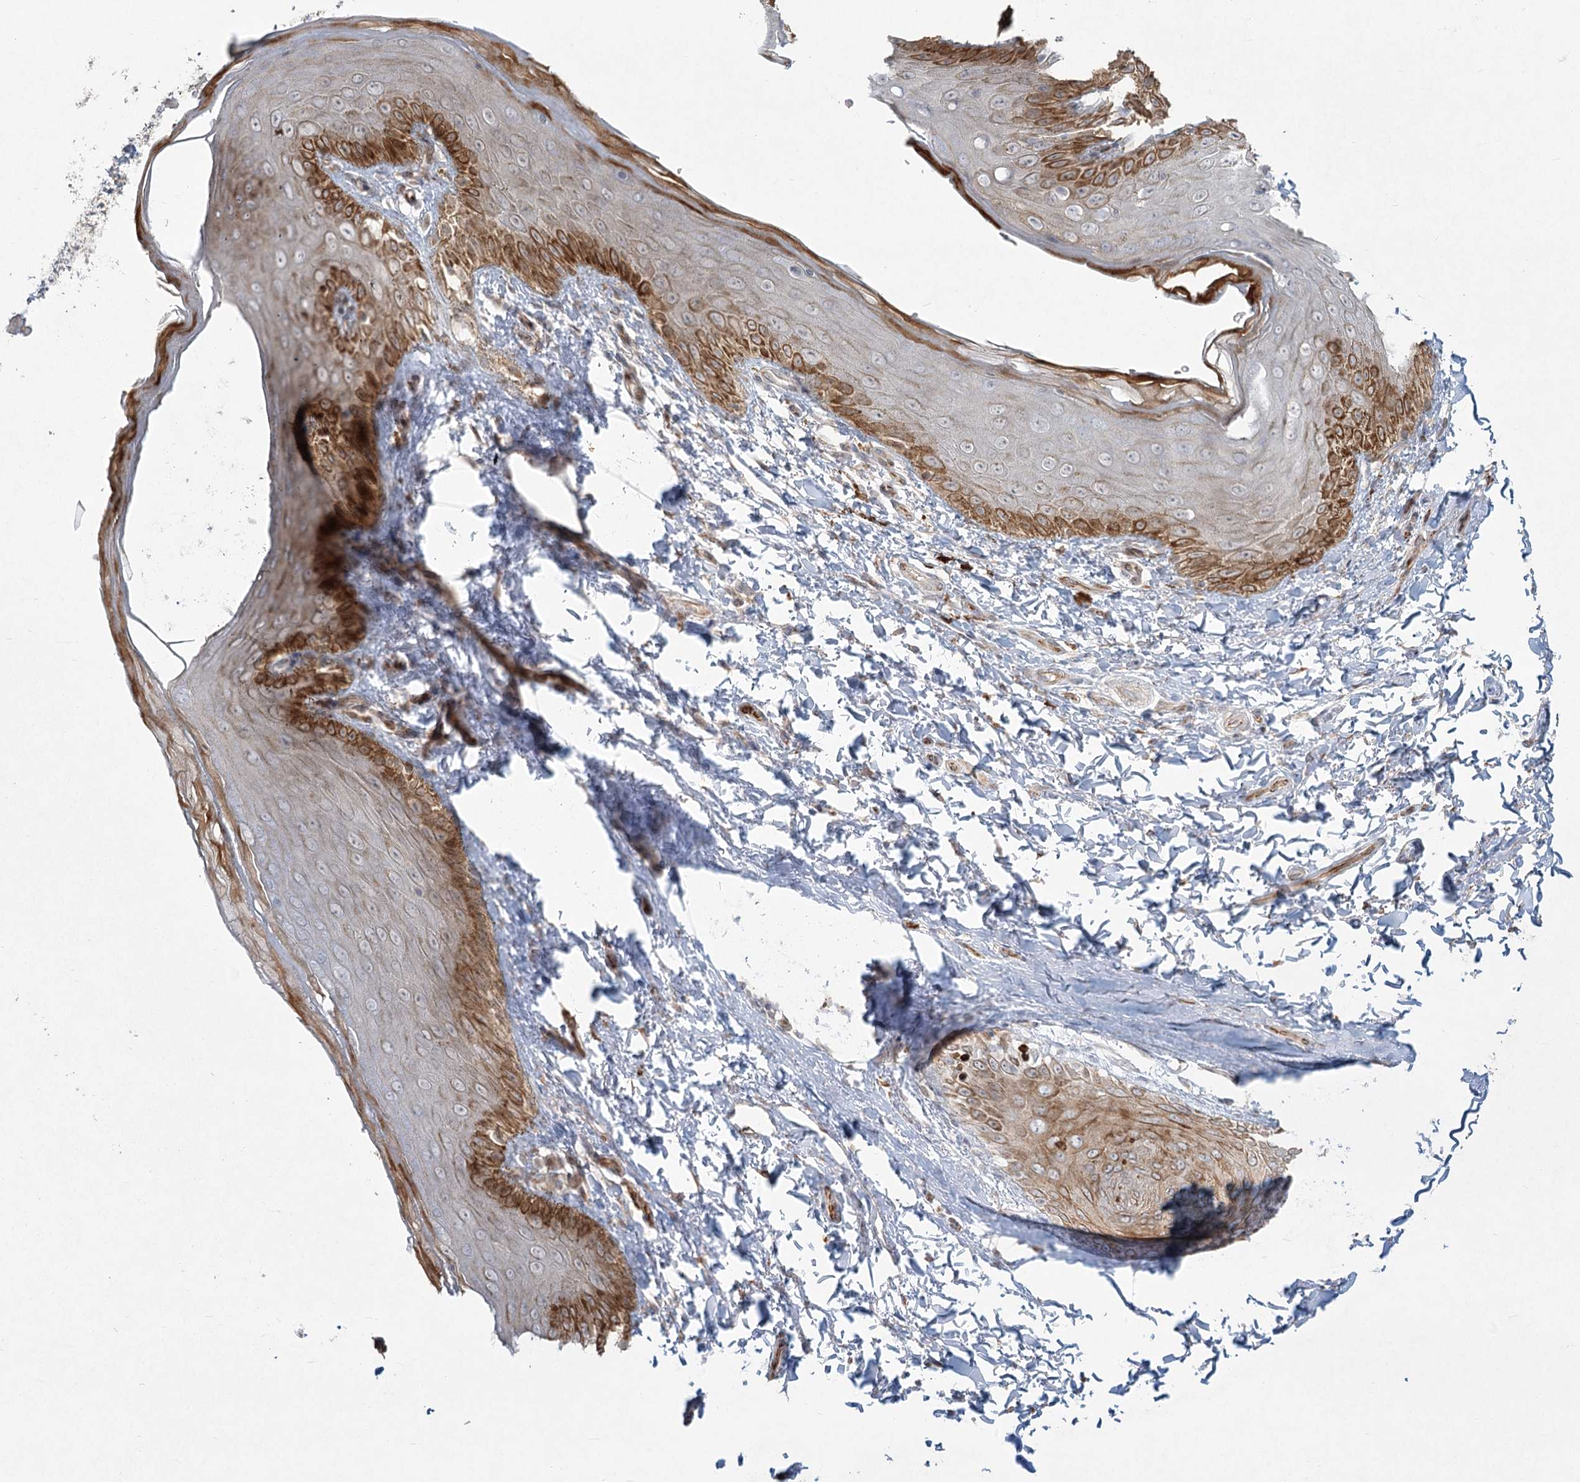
{"staining": {"intensity": "moderate", "quantity": "25%-75%", "location": "cytoplasmic/membranous,nuclear"}, "tissue": "skin", "cell_type": "Epidermal cells", "image_type": "normal", "snomed": [{"axis": "morphology", "description": "Normal tissue, NOS"}, {"axis": "topography", "description": "Anal"}], "caption": "Brown immunohistochemical staining in unremarkable skin exhibits moderate cytoplasmic/membranous,nuclear staining in approximately 25%-75% of epidermal cells.", "gene": "LRP2BP", "patient": {"sex": "male", "age": 44}}